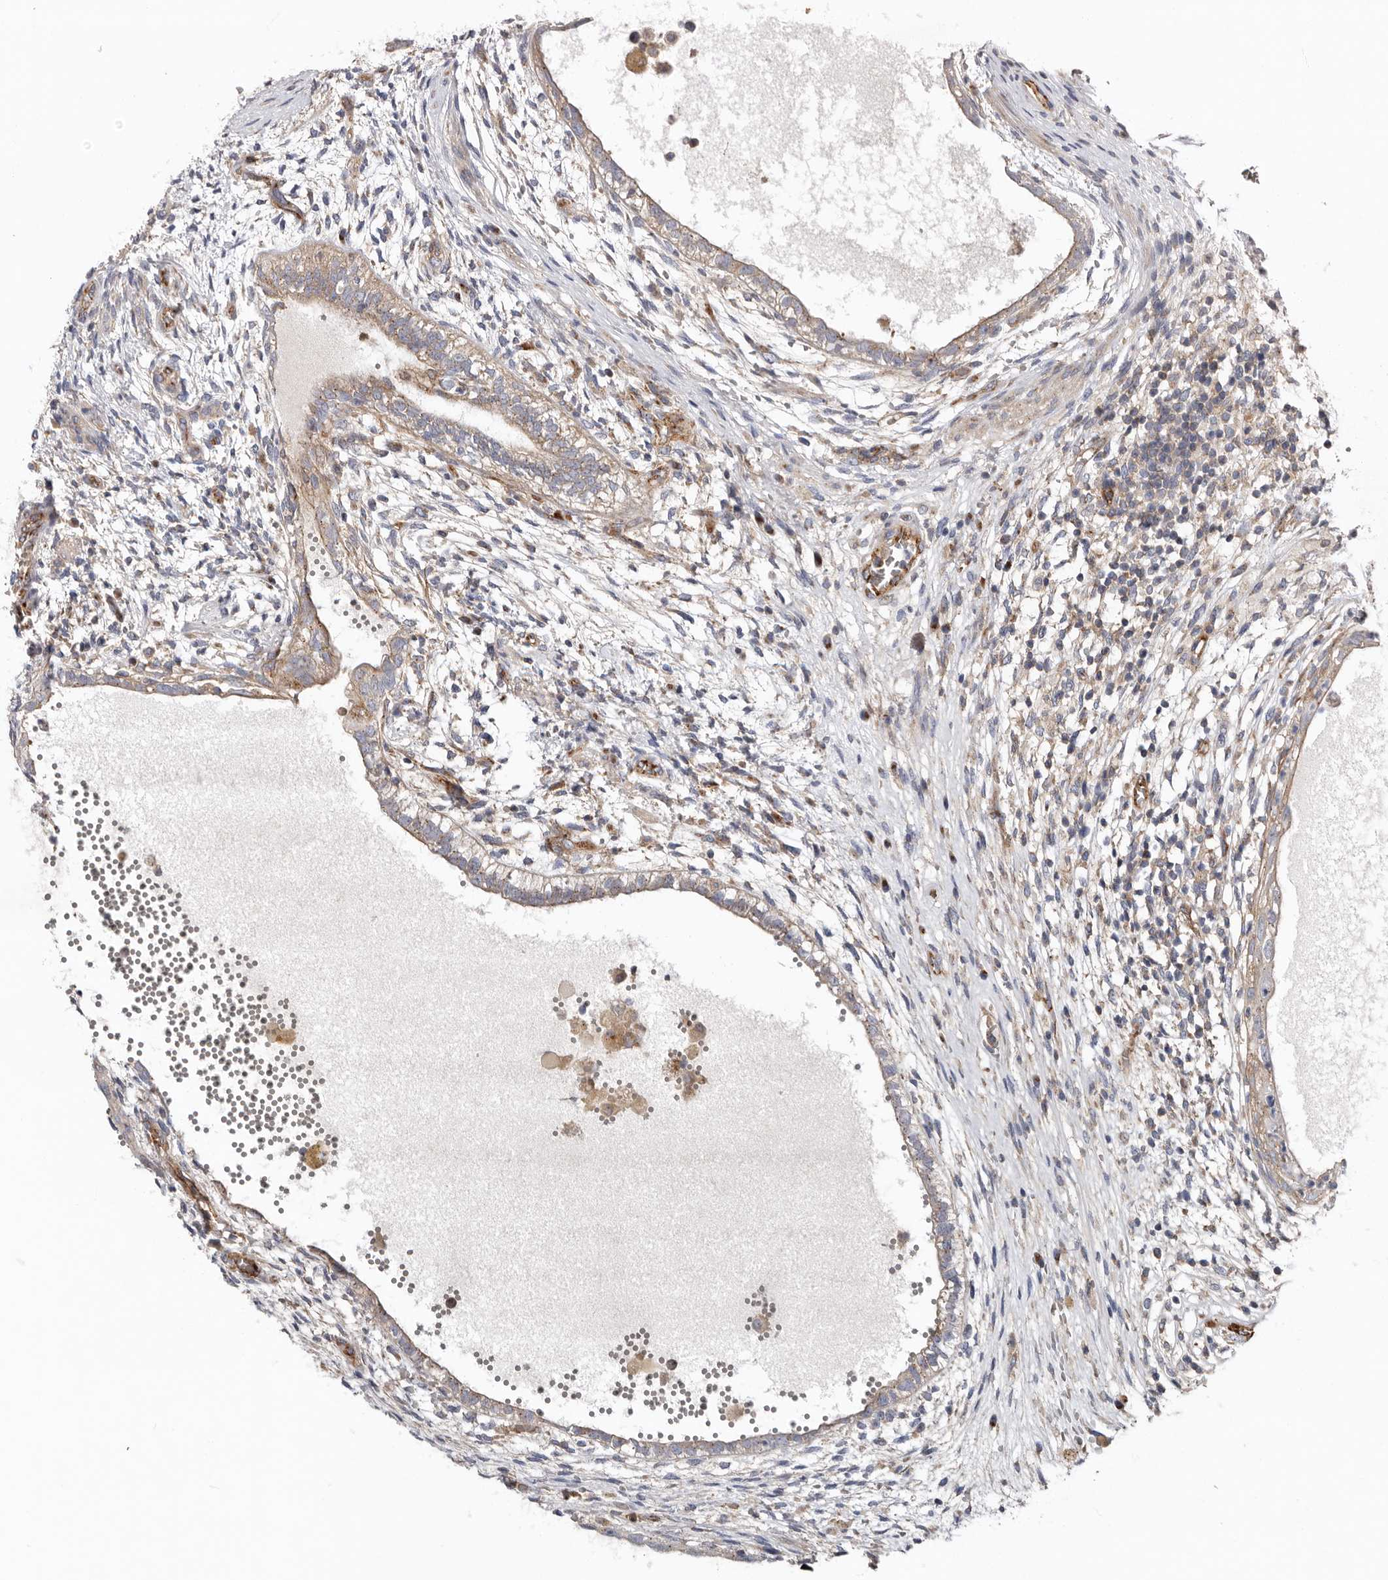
{"staining": {"intensity": "weak", "quantity": ">75%", "location": "cytoplasmic/membranous"}, "tissue": "testis cancer", "cell_type": "Tumor cells", "image_type": "cancer", "snomed": [{"axis": "morphology", "description": "Carcinoma, Embryonal, NOS"}, {"axis": "topography", "description": "Testis"}], "caption": "High-power microscopy captured an IHC micrograph of testis embryonal carcinoma, revealing weak cytoplasmic/membranous staining in about >75% of tumor cells.", "gene": "LUZP1", "patient": {"sex": "male", "age": 26}}